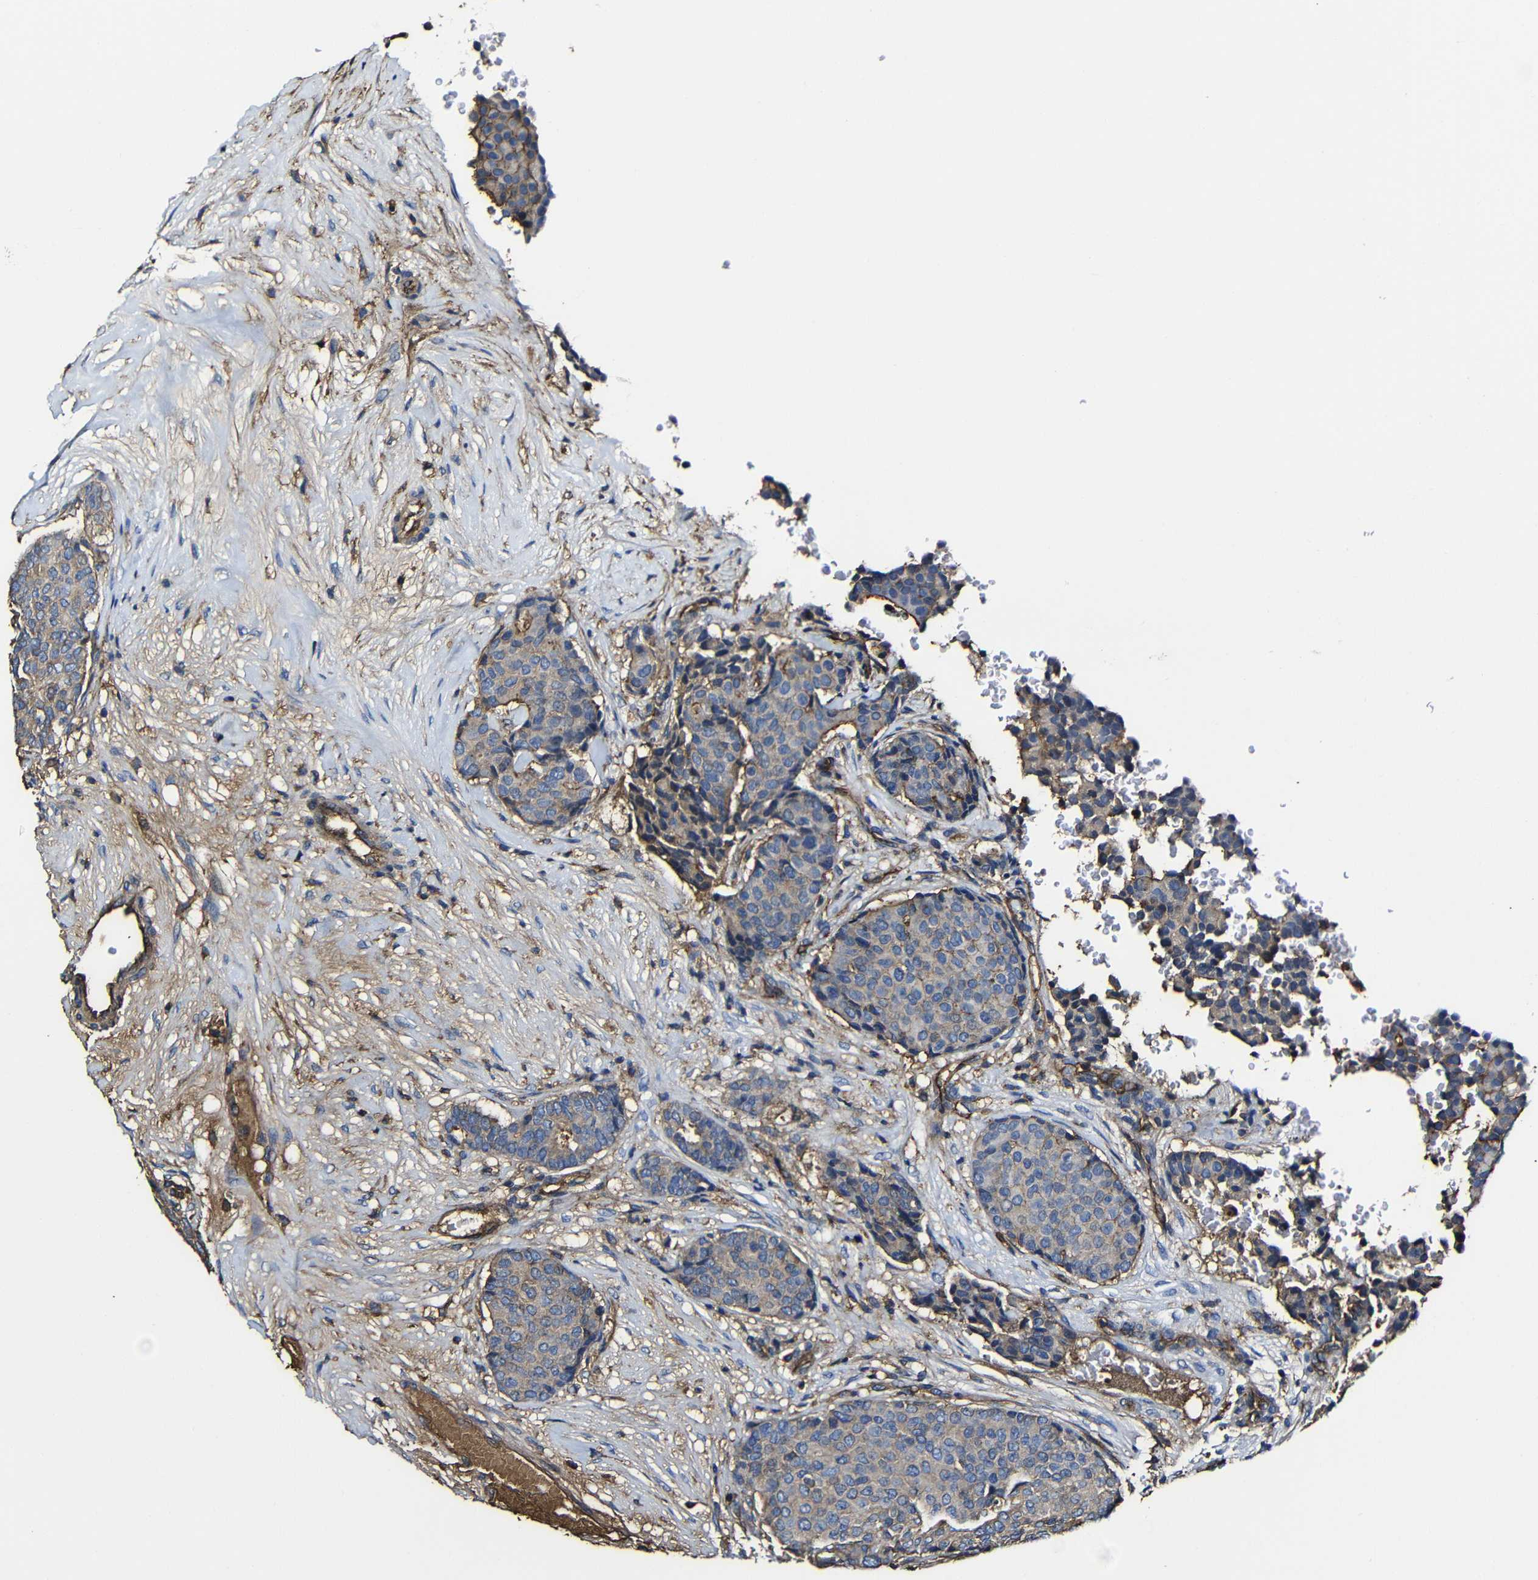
{"staining": {"intensity": "moderate", "quantity": "<25%", "location": "cytoplasmic/membranous"}, "tissue": "breast cancer", "cell_type": "Tumor cells", "image_type": "cancer", "snomed": [{"axis": "morphology", "description": "Duct carcinoma"}, {"axis": "topography", "description": "Breast"}], "caption": "The photomicrograph exhibits a brown stain indicating the presence of a protein in the cytoplasmic/membranous of tumor cells in breast cancer. The staining was performed using DAB, with brown indicating positive protein expression. Nuclei are stained blue with hematoxylin.", "gene": "MSN", "patient": {"sex": "female", "age": 75}}